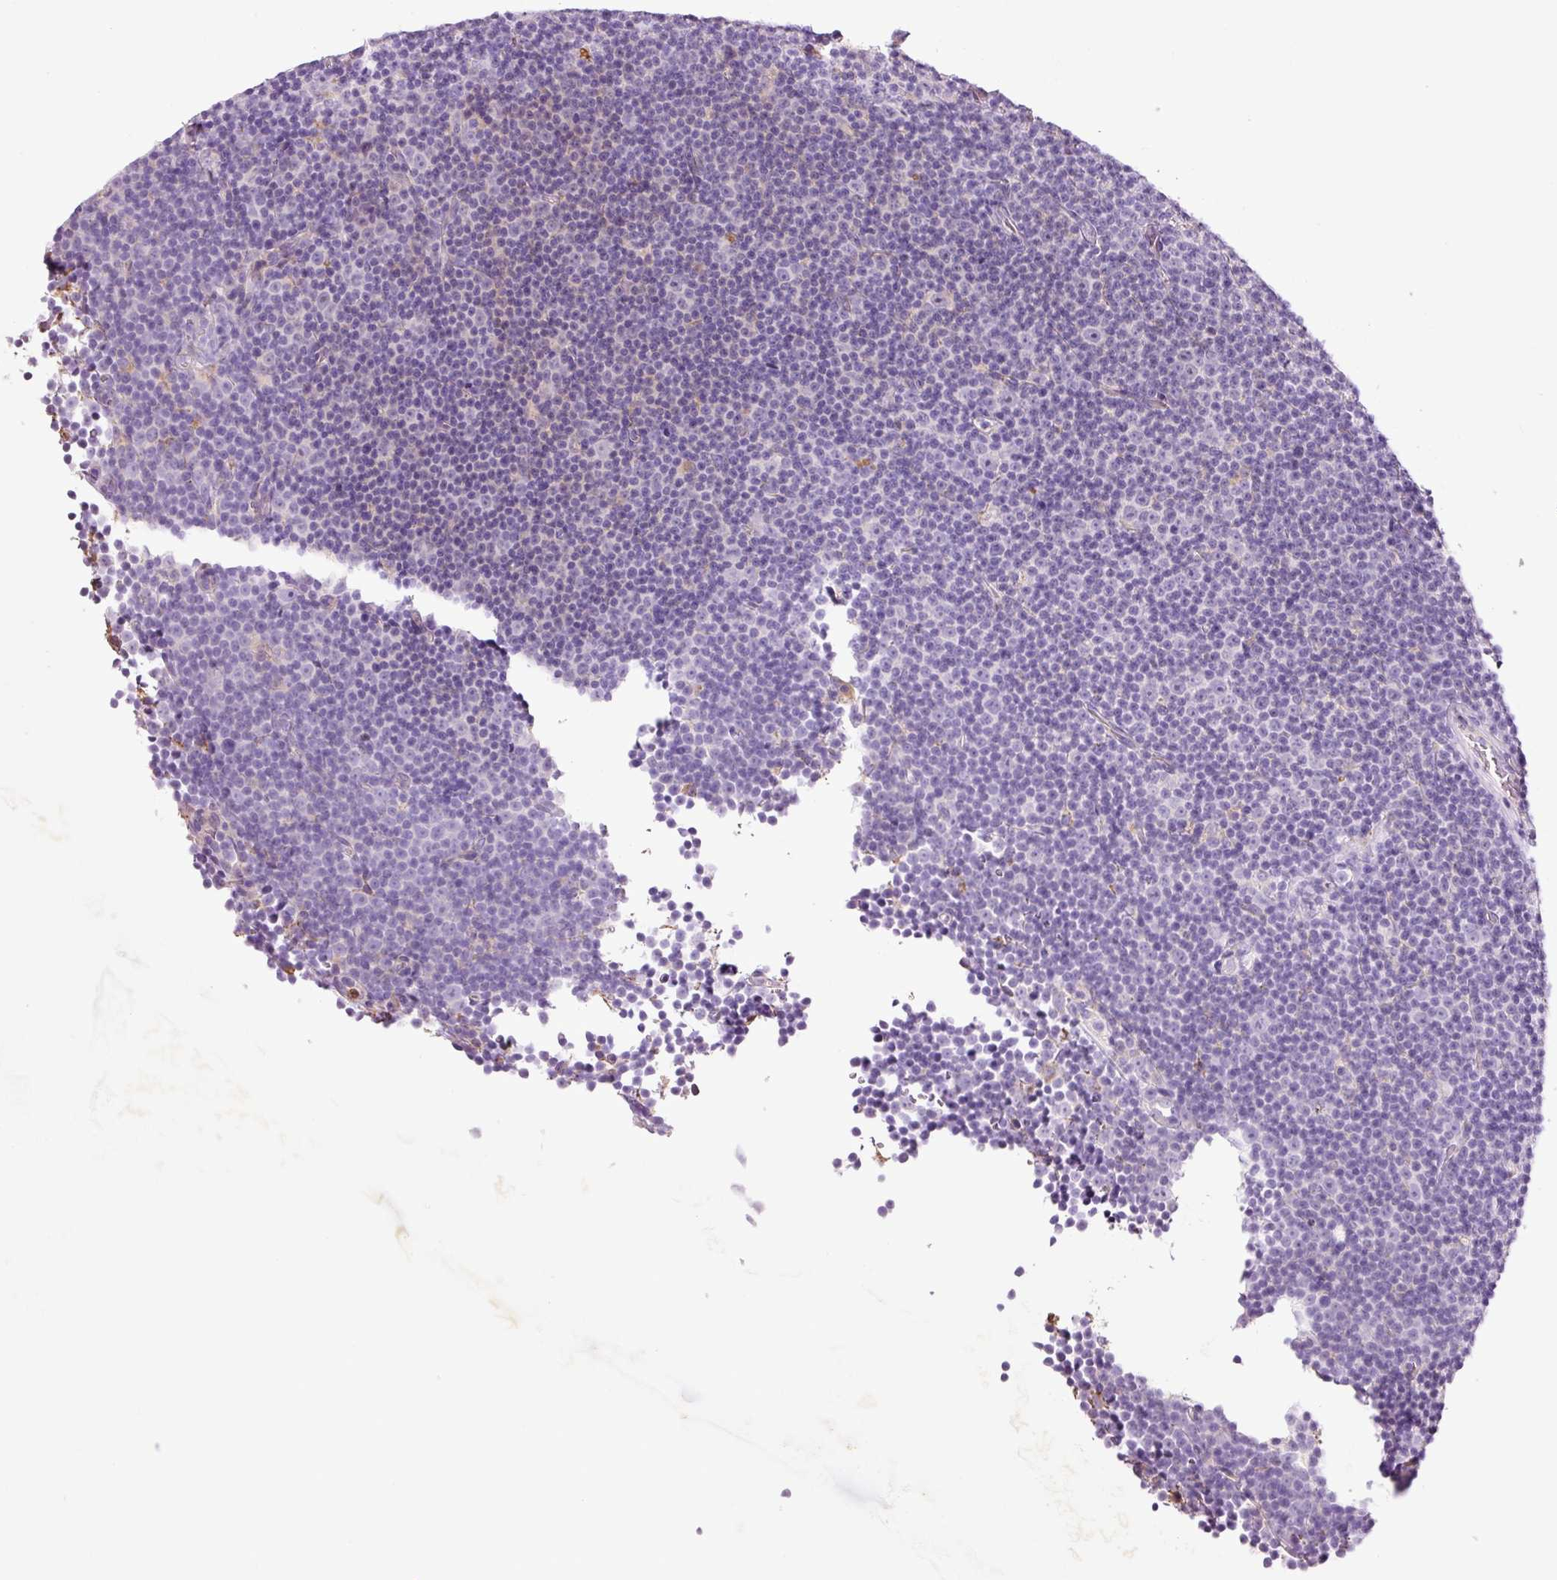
{"staining": {"intensity": "negative", "quantity": "none", "location": "none"}, "tissue": "lymphoma", "cell_type": "Tumor cells", "image_type": "cancer", "snomed": [{"axis": "morphology", "description": "Malignant lymphoma, non-Hodgkin's type, Low grade"}, {"axis": "topography", "description": "Lymph node"}], "caption": "Lymphoma was stained to show a protein in brown. There is no significant expression in tumor cells.", "gene": "TMC8", "patient": {"sex": "female", "age": 67}}